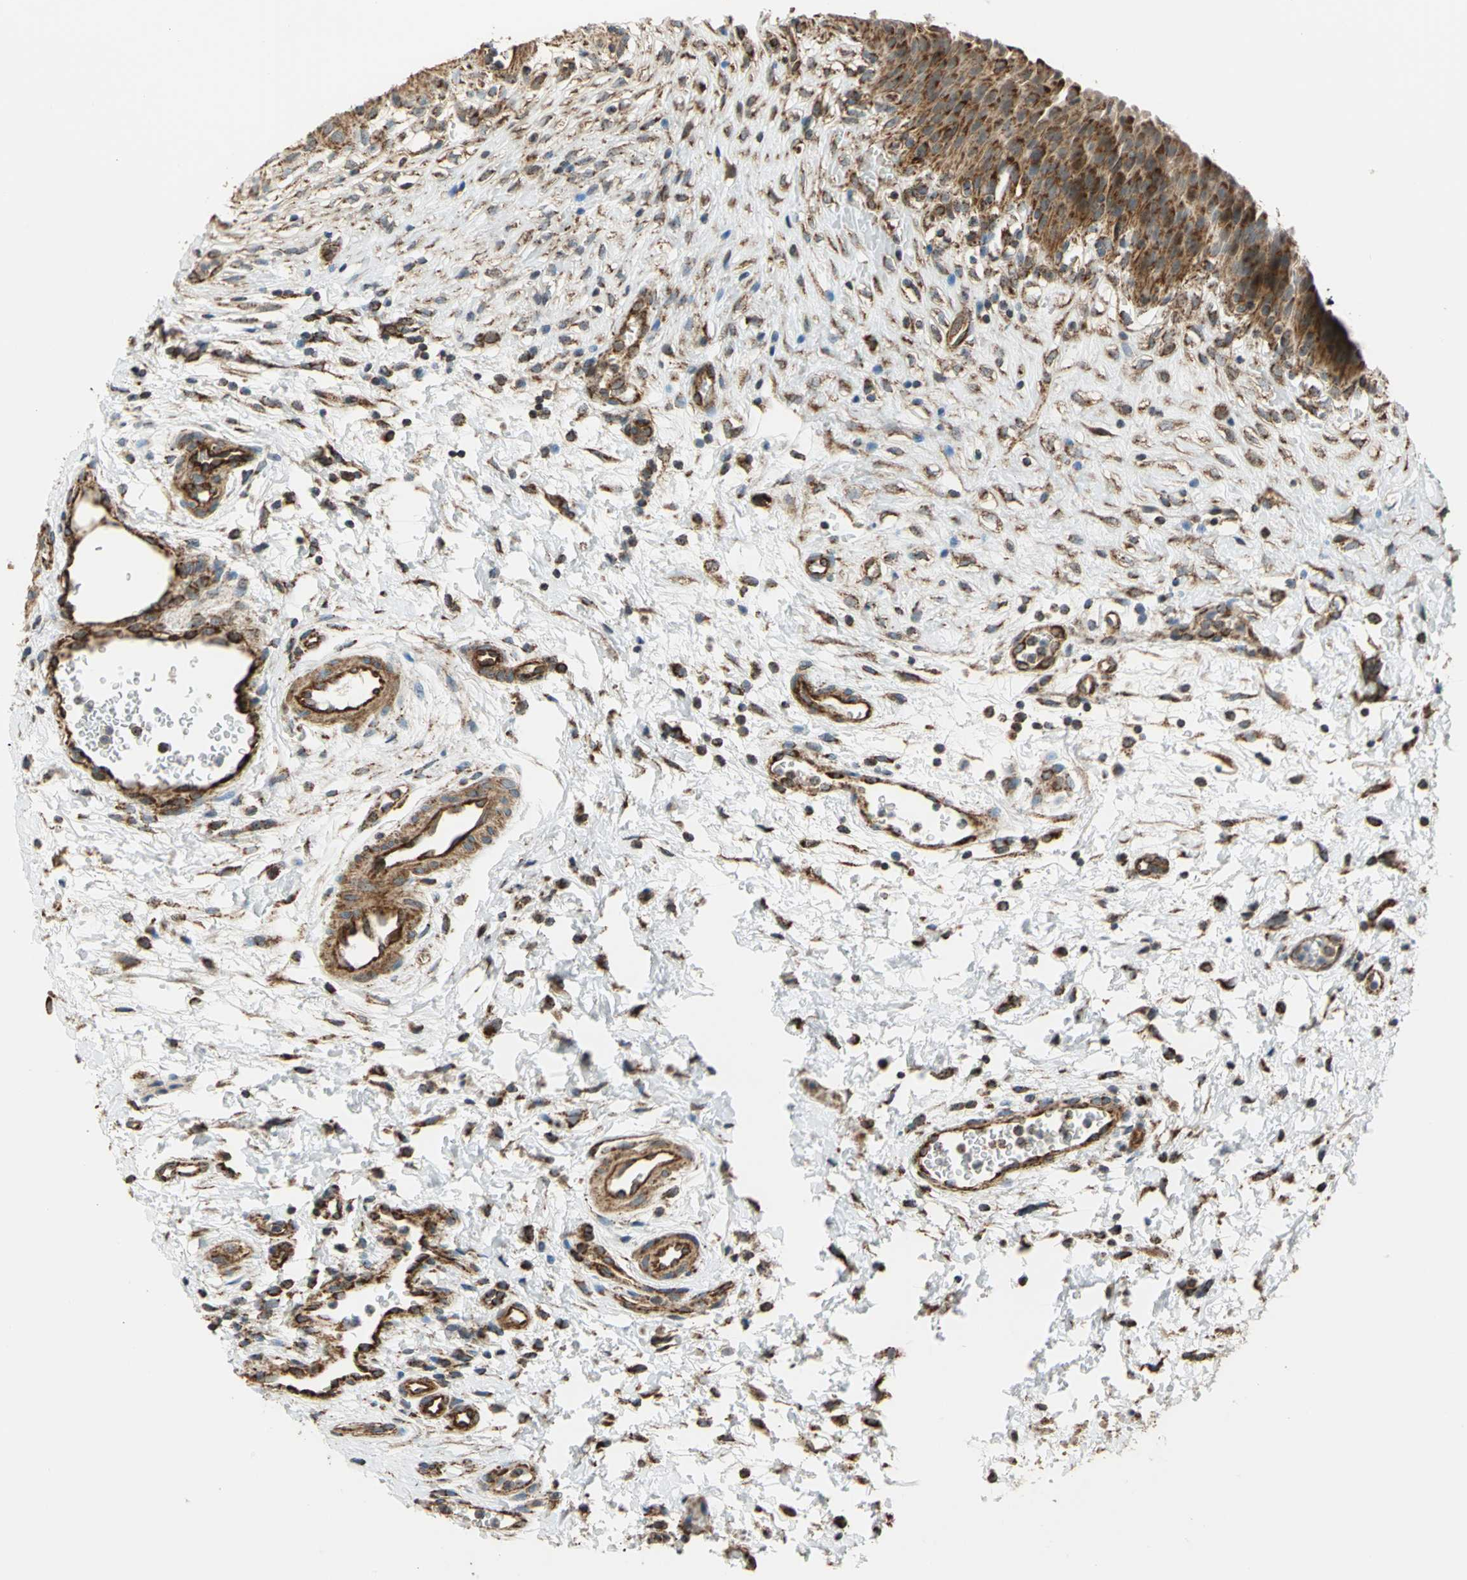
{"staining": {"intensity": "strong", "quantity": ">75%", "location": "cytoplasmic/membranous"}, "tissue": "urinary bladder", "cell_type": "Urothelial cells", "image_type": "normal", "snomed": [{"axis": "morphology", "description": "Normal tissue, NOS"}, {"axis": "morphology", "description": "Dysplasia, NOS"}, {"axis": "topography", "description": "Urinary bladder"}], "caption": "Immunohistochemistry histopathology image of unremarkable urinary bladder: human urinary bladder stained using immunohistochemistry reveals high levels of strong protein expression localized specifically in the cytoplasmic/membranous of urothelial cells, appearing as a cytoplasmic/membranous brown color.", "gene": "MRPS22", "patient": {"sex": "male", "age": 35}}